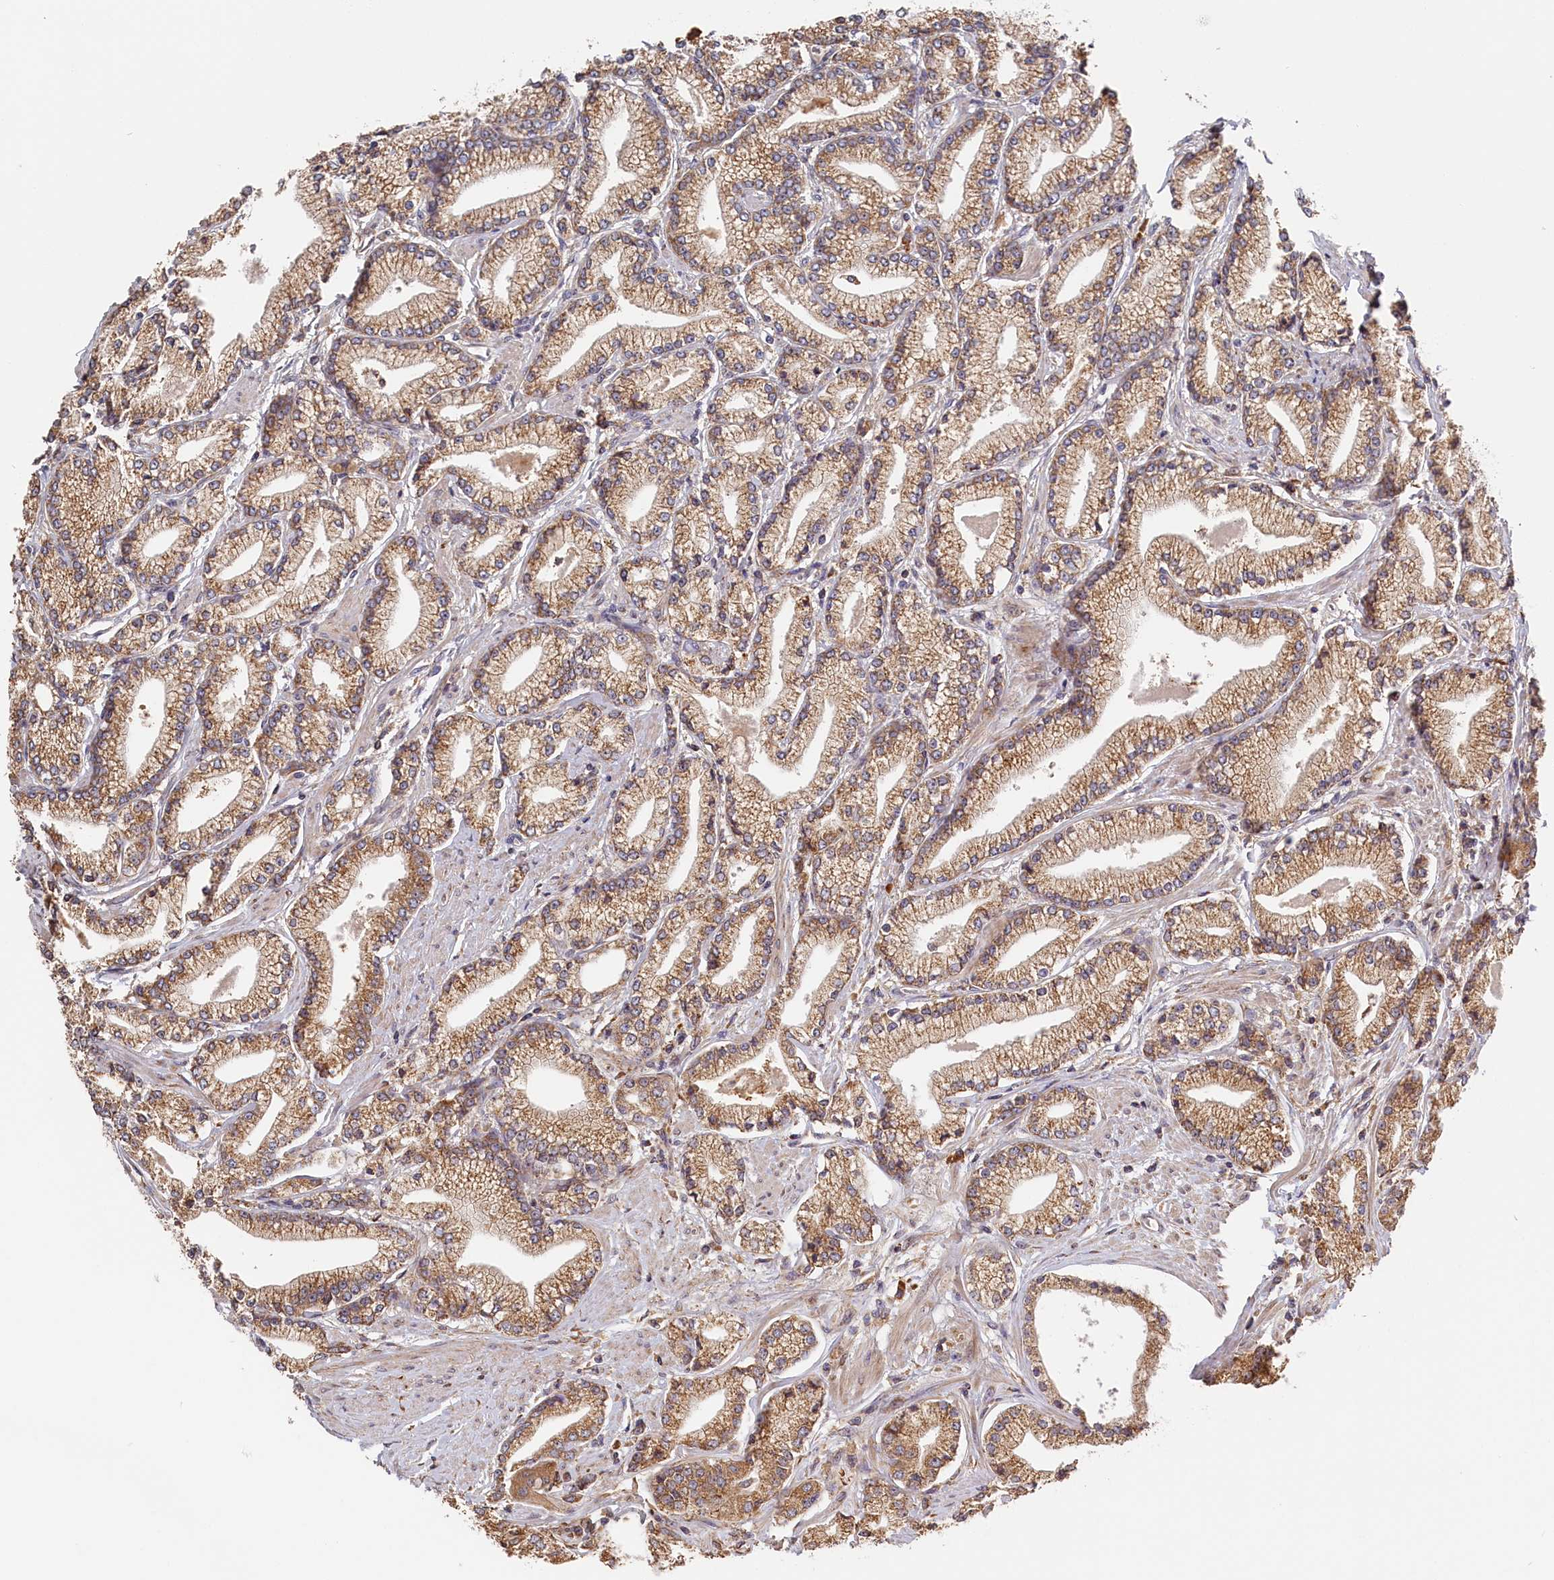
{"staining": {"intensity": "moderate", "quantity": ">75%", "location": "cytoplasmic/membranous"}, "tissue": "prostate cancer", "cell_type": "Tumor cells", "image_type": "cancer", "snomed": [{"axis": "morphology", "description": "Adenocarcinoma, High grade"}, {"axis": "topography", "description": "Prostate"}], "caption": "This is a photomicrograph of IHC staining of prostate cancer, which shows moderate staining in the cytoplasmic/membranous of tumor cells.", "gene": "CEP44", "patient": {"sex": "male", "age": 67}}